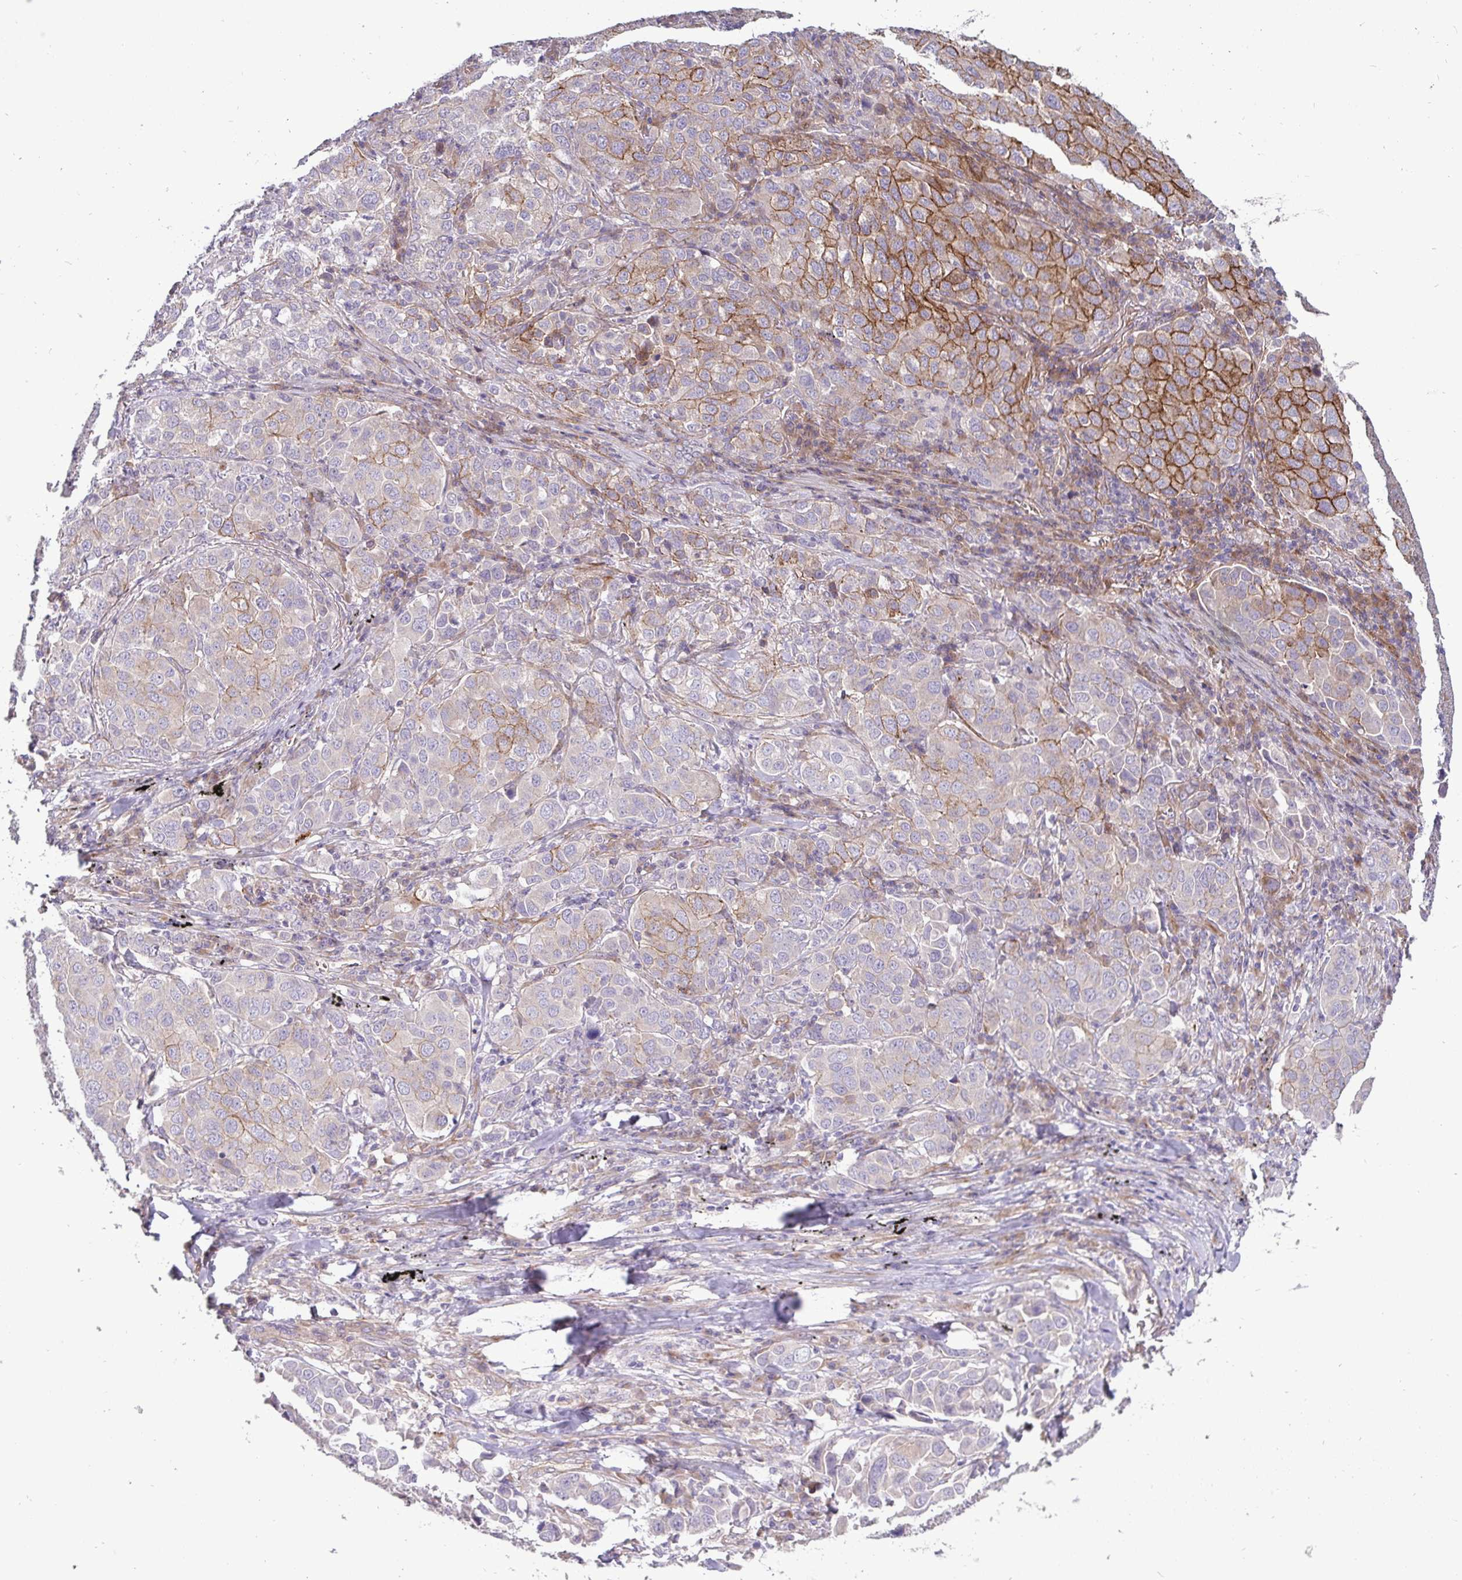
{"staining": {"intensity": "moderate", "quantity": "<25%", "location": "cytoplasmic/membranous"}, "tissue": "lung cancer", "cell_type": "Tumor cells", "image_type": "cancer", "snomed": [{"axis": "morphology", "description": "Adenocarcinoma, NOS"}, {"axis": "morphology", "description": "Adenocarcinoma, metastatic, NOS"}, {"axis": "topography", "description": "Lymph node"}, {"axis": "topography", "description": "Lung"}], "caption": "High-magnification brightfield microscopy of lung cancer stained with DAB (brown) and counterstained with hematoxylin (blue). tumor cells exhibit moderate cytoplasmic/membranous expression is seen in about<25% of cells.", "gene": "SH2D1B", "patient": {"sex": "female", "age": 65}}